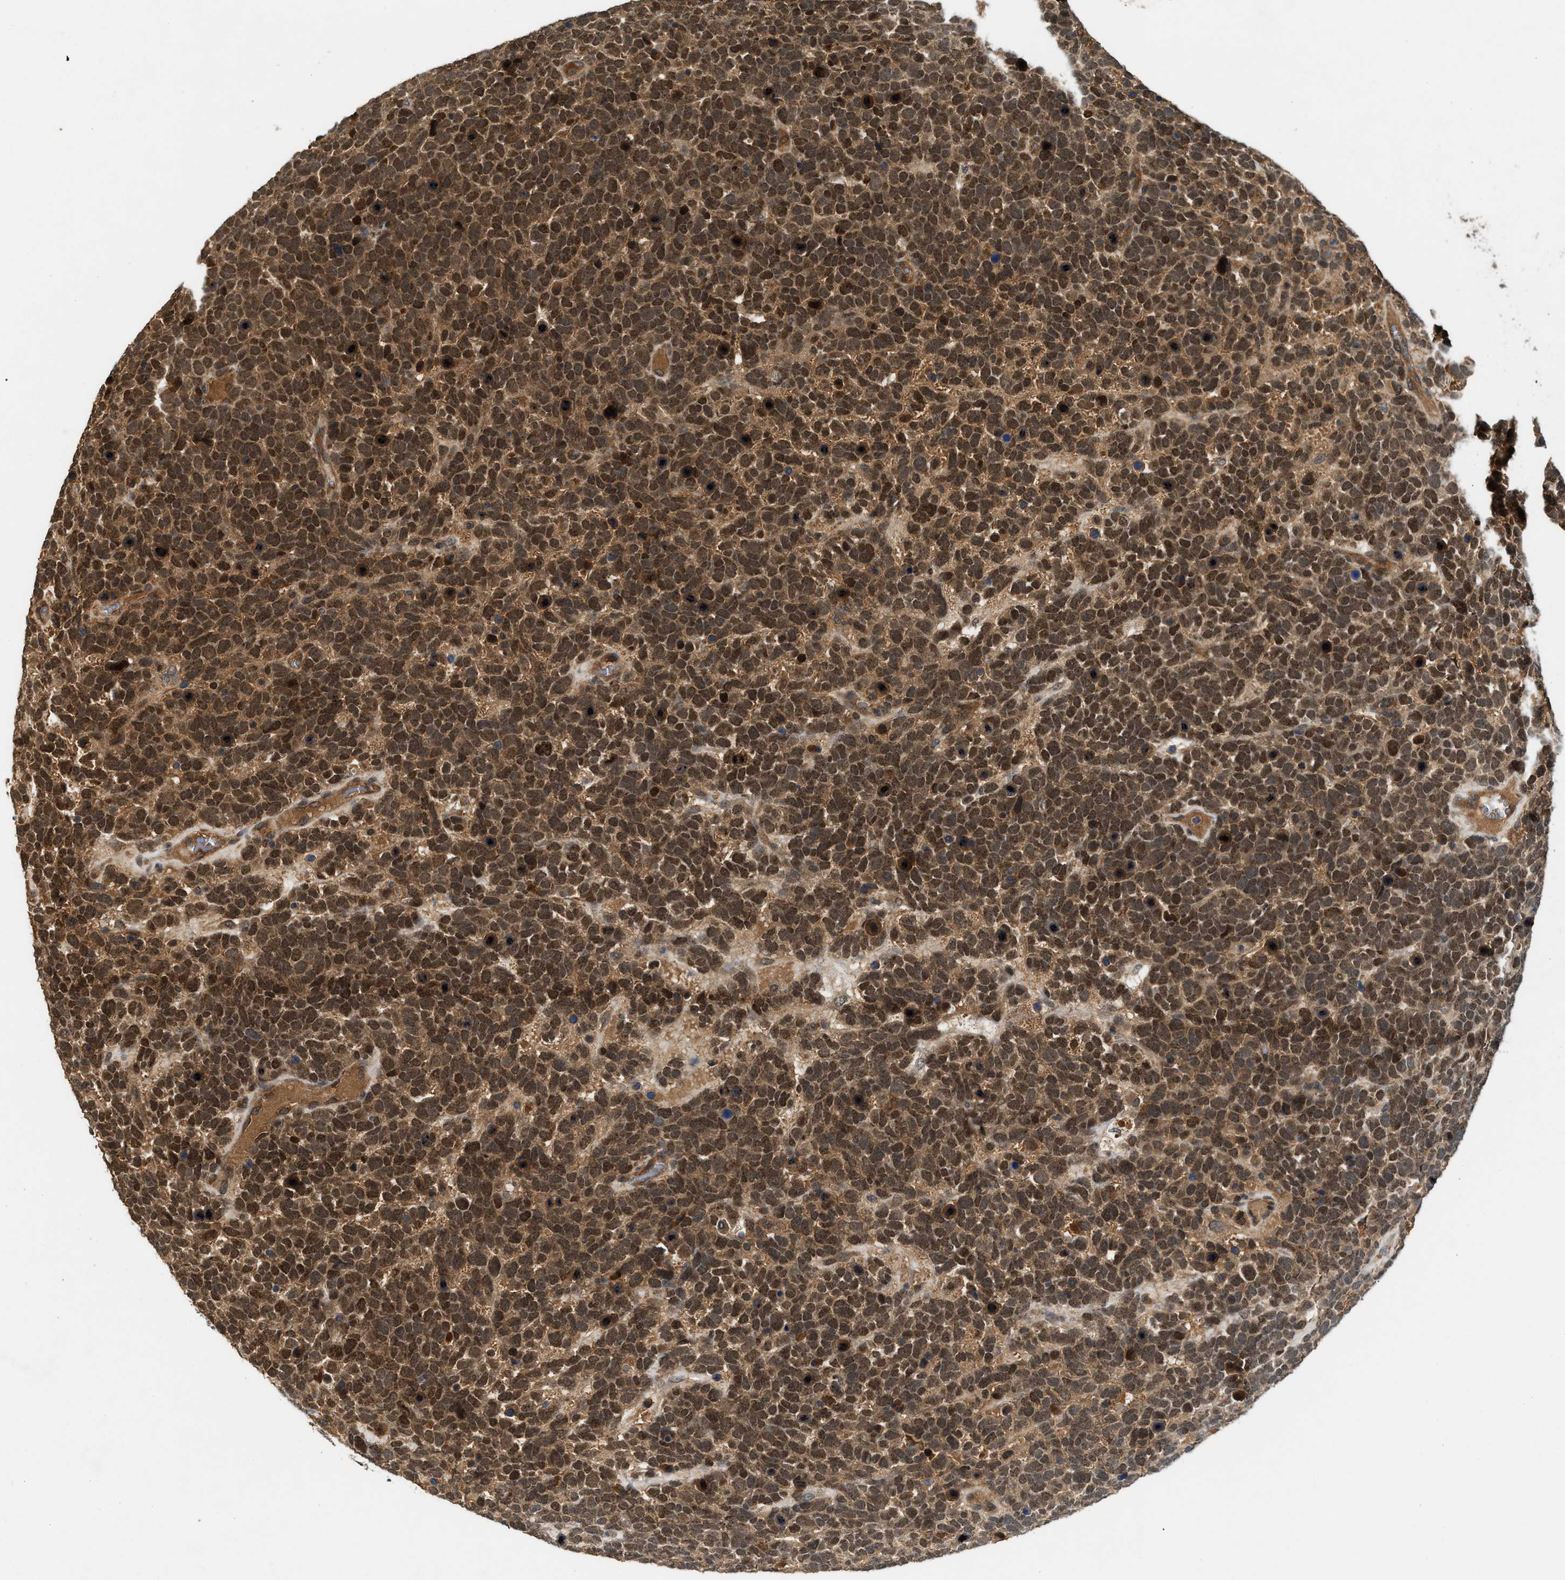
{"staining": {"intensity": "moderate", "quantity": ">75%", "location": "nuclear"}, "tissue": "urothelial cancer", "cell_type": "Tumor cells", "image_type": "cancer", "snomed": [{"axis": "morphology", "description": "Urothelial carcinoma, High grade"}, {"axis": "topography", "description": "Urinary bladder"}], "caption": "High-power microscopy captured an IHC image of high-grade urothelial carcinoma, revealing moderate nuclear staining in about >75% of tumor cells.", "gene": "RUSC2", "patient": {"sex": "female", "age": 82}}